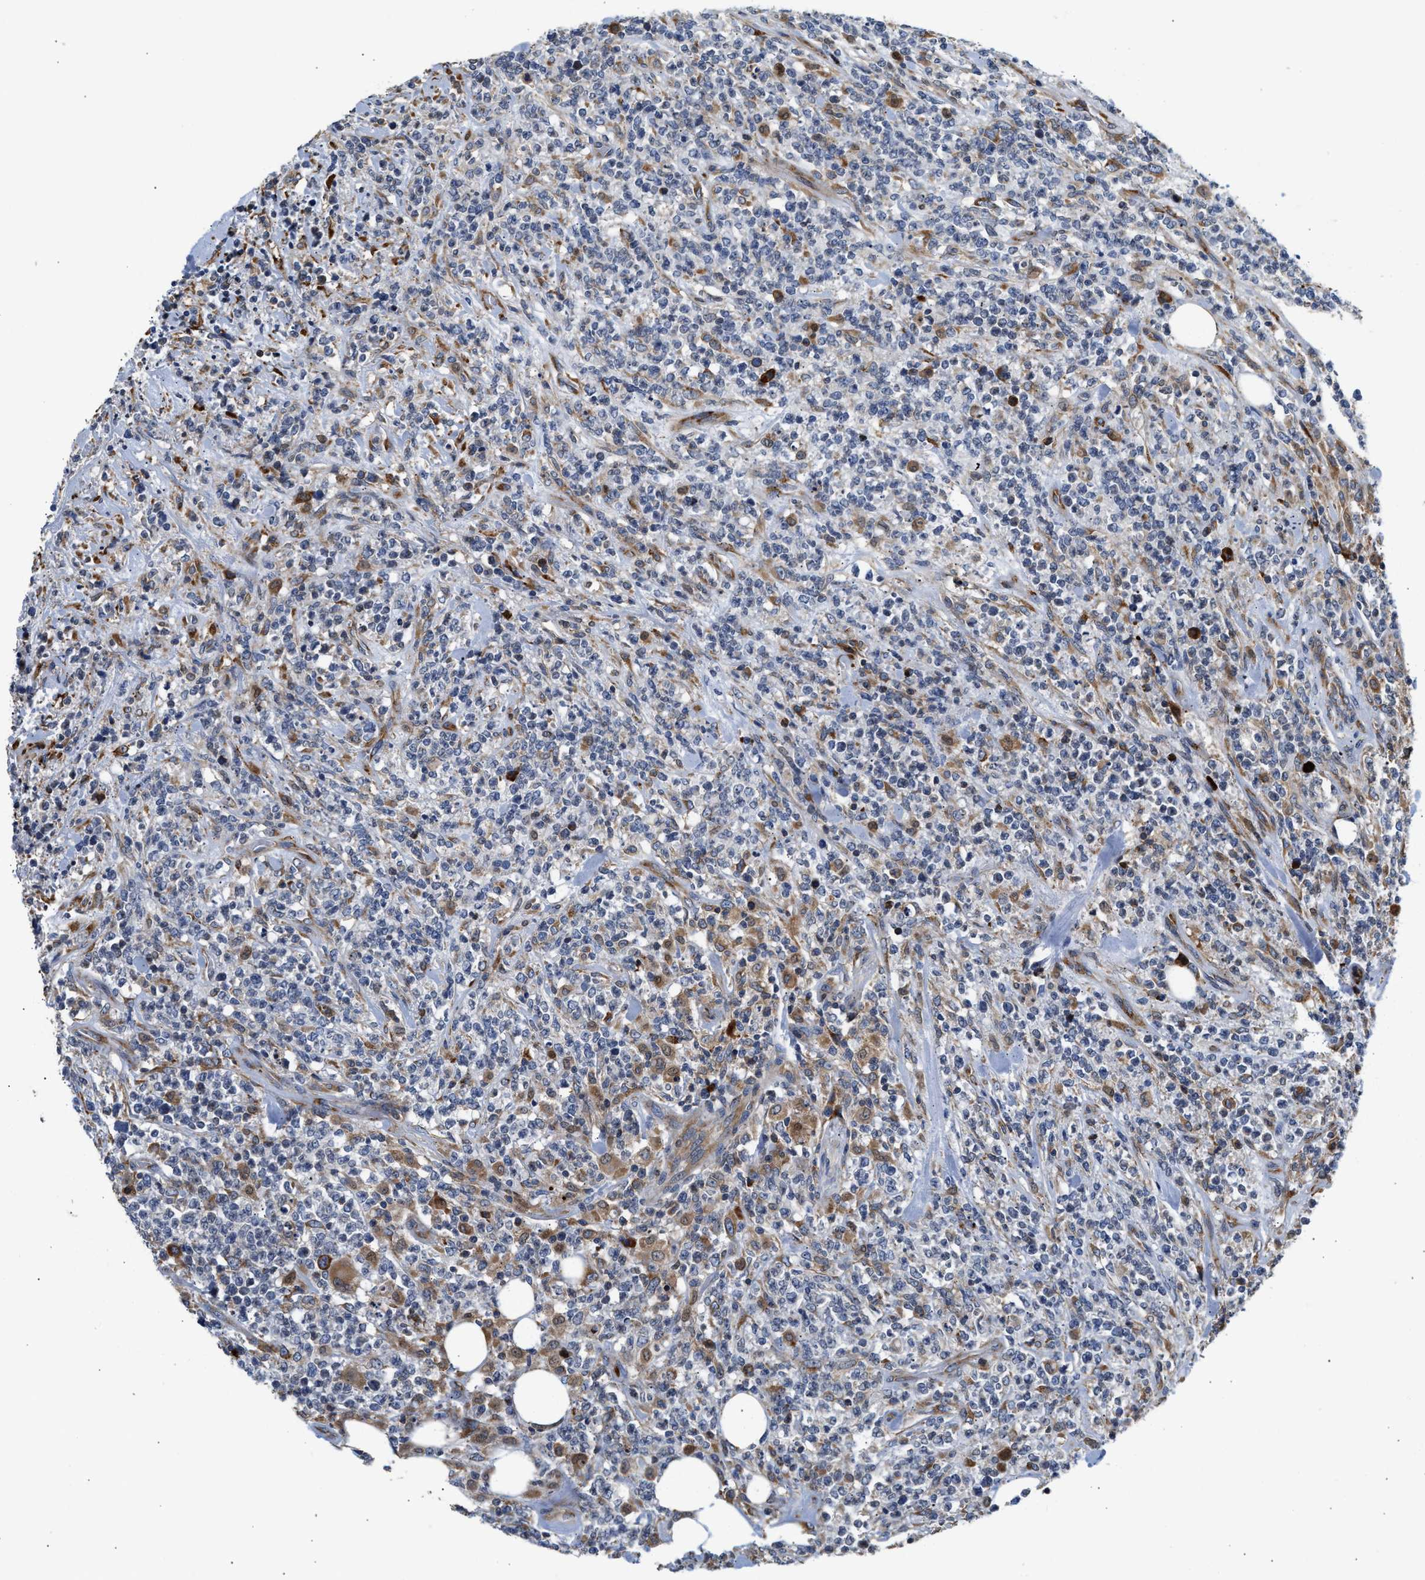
{"staining": {"intensity": "negative", "quantity": "none", "location": "none"}, "tissue": "lymphoma", "cell_type": "Tumor cells", "image_type": "cancer", "snomed": [{"axis": "morphology", "description": "Malignant lymphoma, non-Hodgkin's type, High grade"}, {"axis": "topography", "description": "Soft tissue"}], "caption": "An immunohistochemistry histopathology image of high-grade malignant lymphoma, non-Hodgkin's type is shown. There is no staining in tumor cells of high-grade malignant lymphoma, non-Hodgkin's type.", "gene": "AMZ1", "patient": {"sex": "male", "age": 18}}